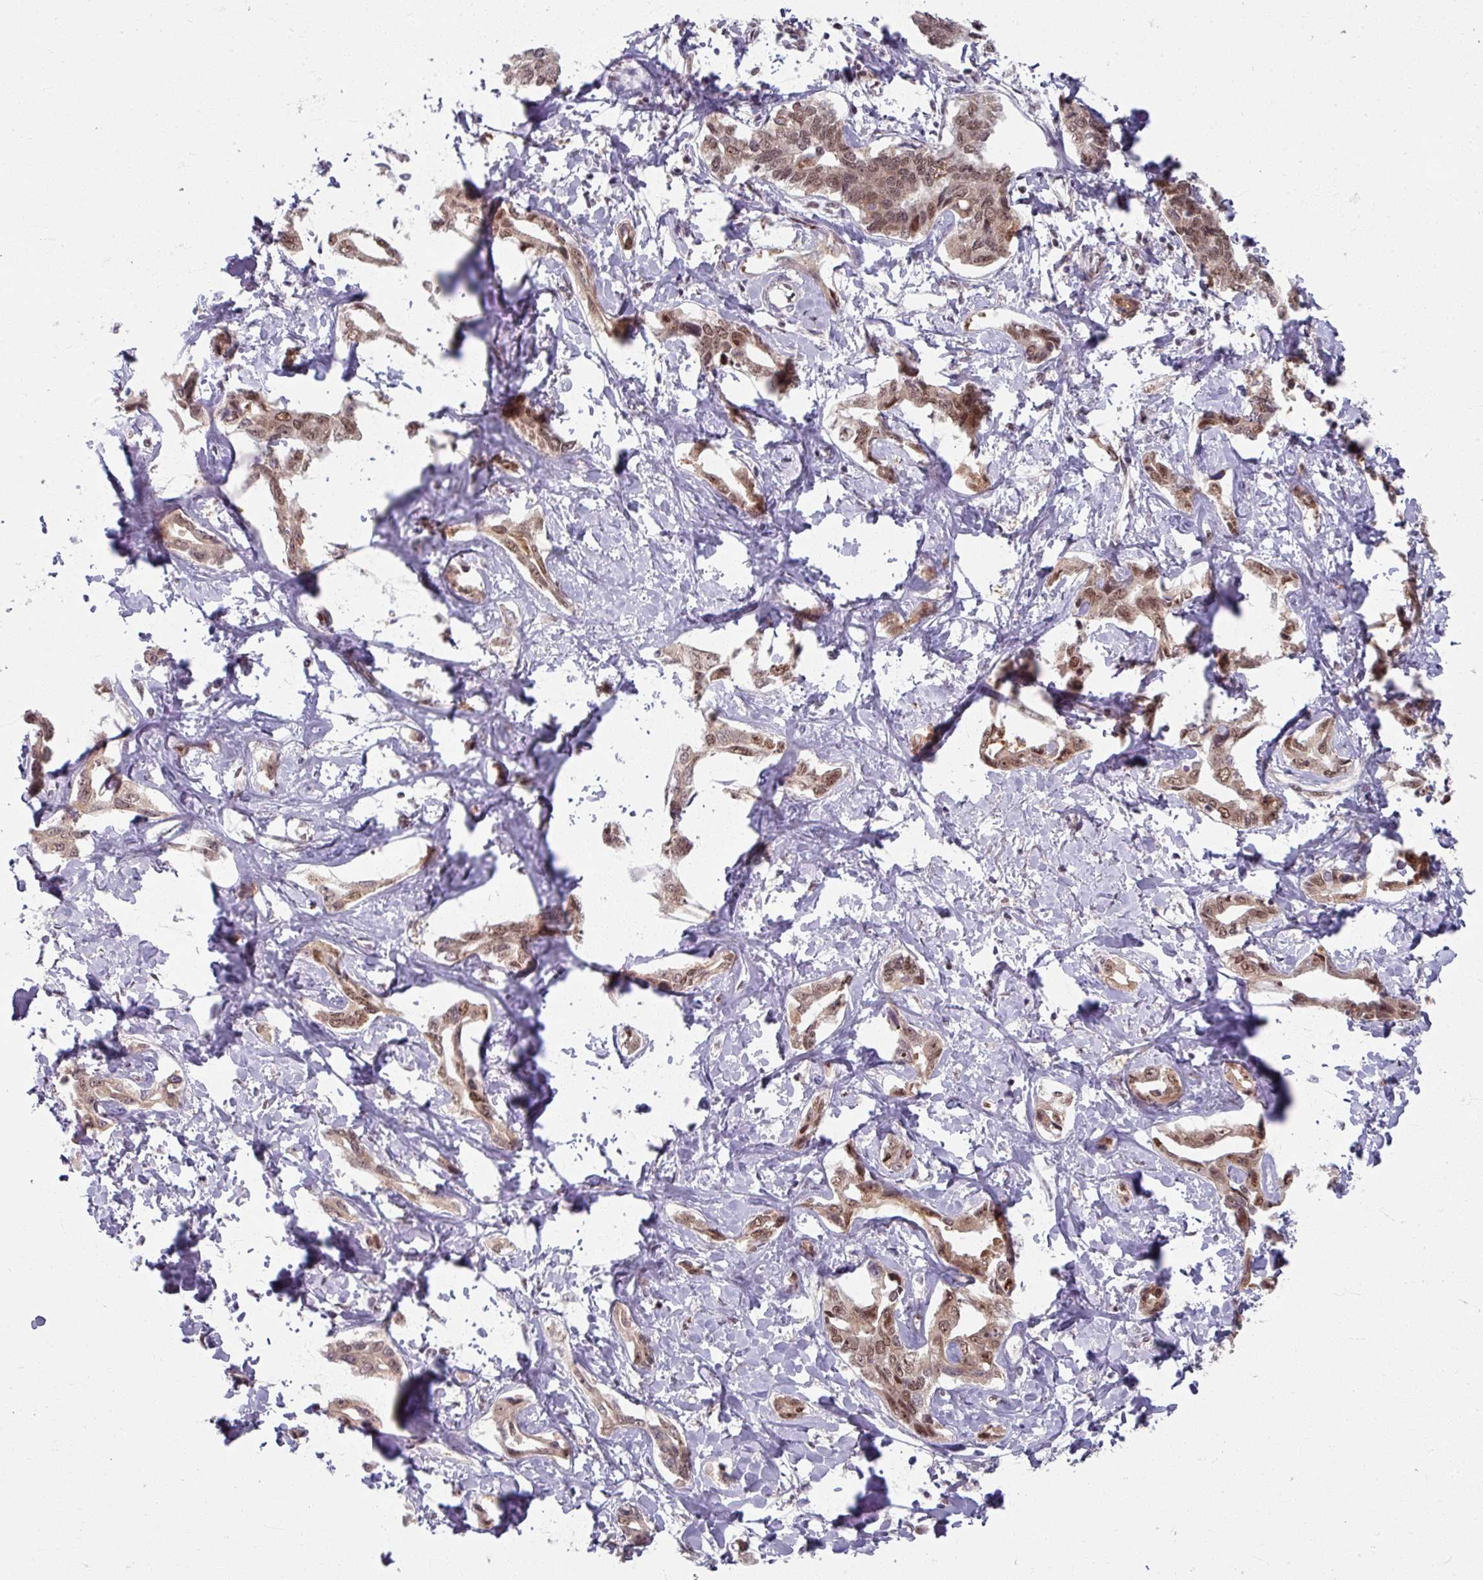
{"staining": {"intensity": "moderate", "quantity": ">75%", "location": "cytoplasmic/membranous,nuclear"}, "tissue": "liver cancer", "cell_type": "Tumor cells", "image_type": "cancer", "snomed": [{"axis": "morphology", "description": "Cholangiocarcinoma"}, {"axis": "topography", "description": "Liver"}], "caption": "Human liver cancer (cholangiocarcinoma) stained for a protein (brown) exhibits moderate cytoplasmic/membranous and nuclear positive staining in about >75% of tumor cells.", "gene": "KLC3", "patient": {"sex": "male", "age": 59}}